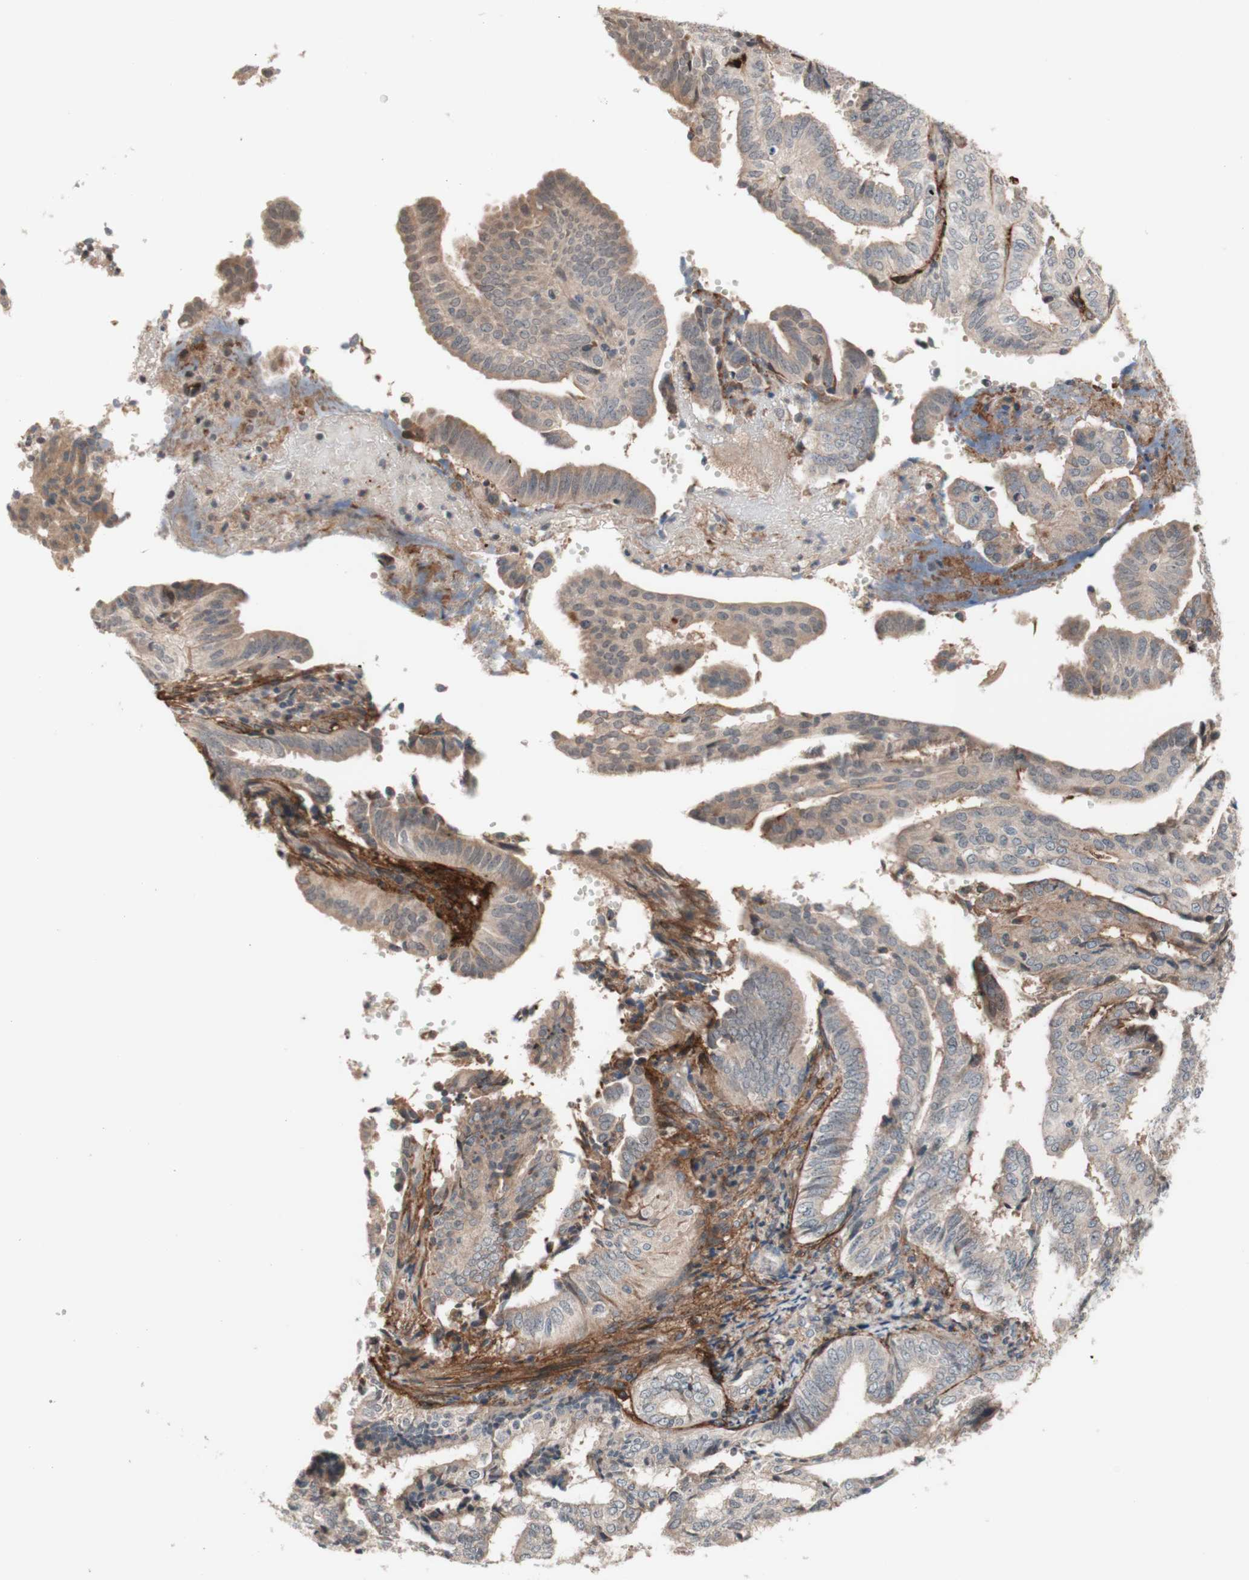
{"staining": {"intensity": "weak", "quantity": ">75%", "location": "cytoplasmic/membranous"}, "tissue": "endometrial cancer", "cell_type": "Tumor cells", "image_type": "cancer", "snomed": [{"axis": "morphology", "description": "Adenocarcinoma, NOS"}, {"axis": "topography", "description": "Endometrium"}], "caption": "Protein analysis of endometrial adenocarcinoma tissue reveals weak cytoplasmic/membranous expression in approximately >75% of tumor cells.", "gene": "CD55", "patient": {"sex": "female", "age": 58}}